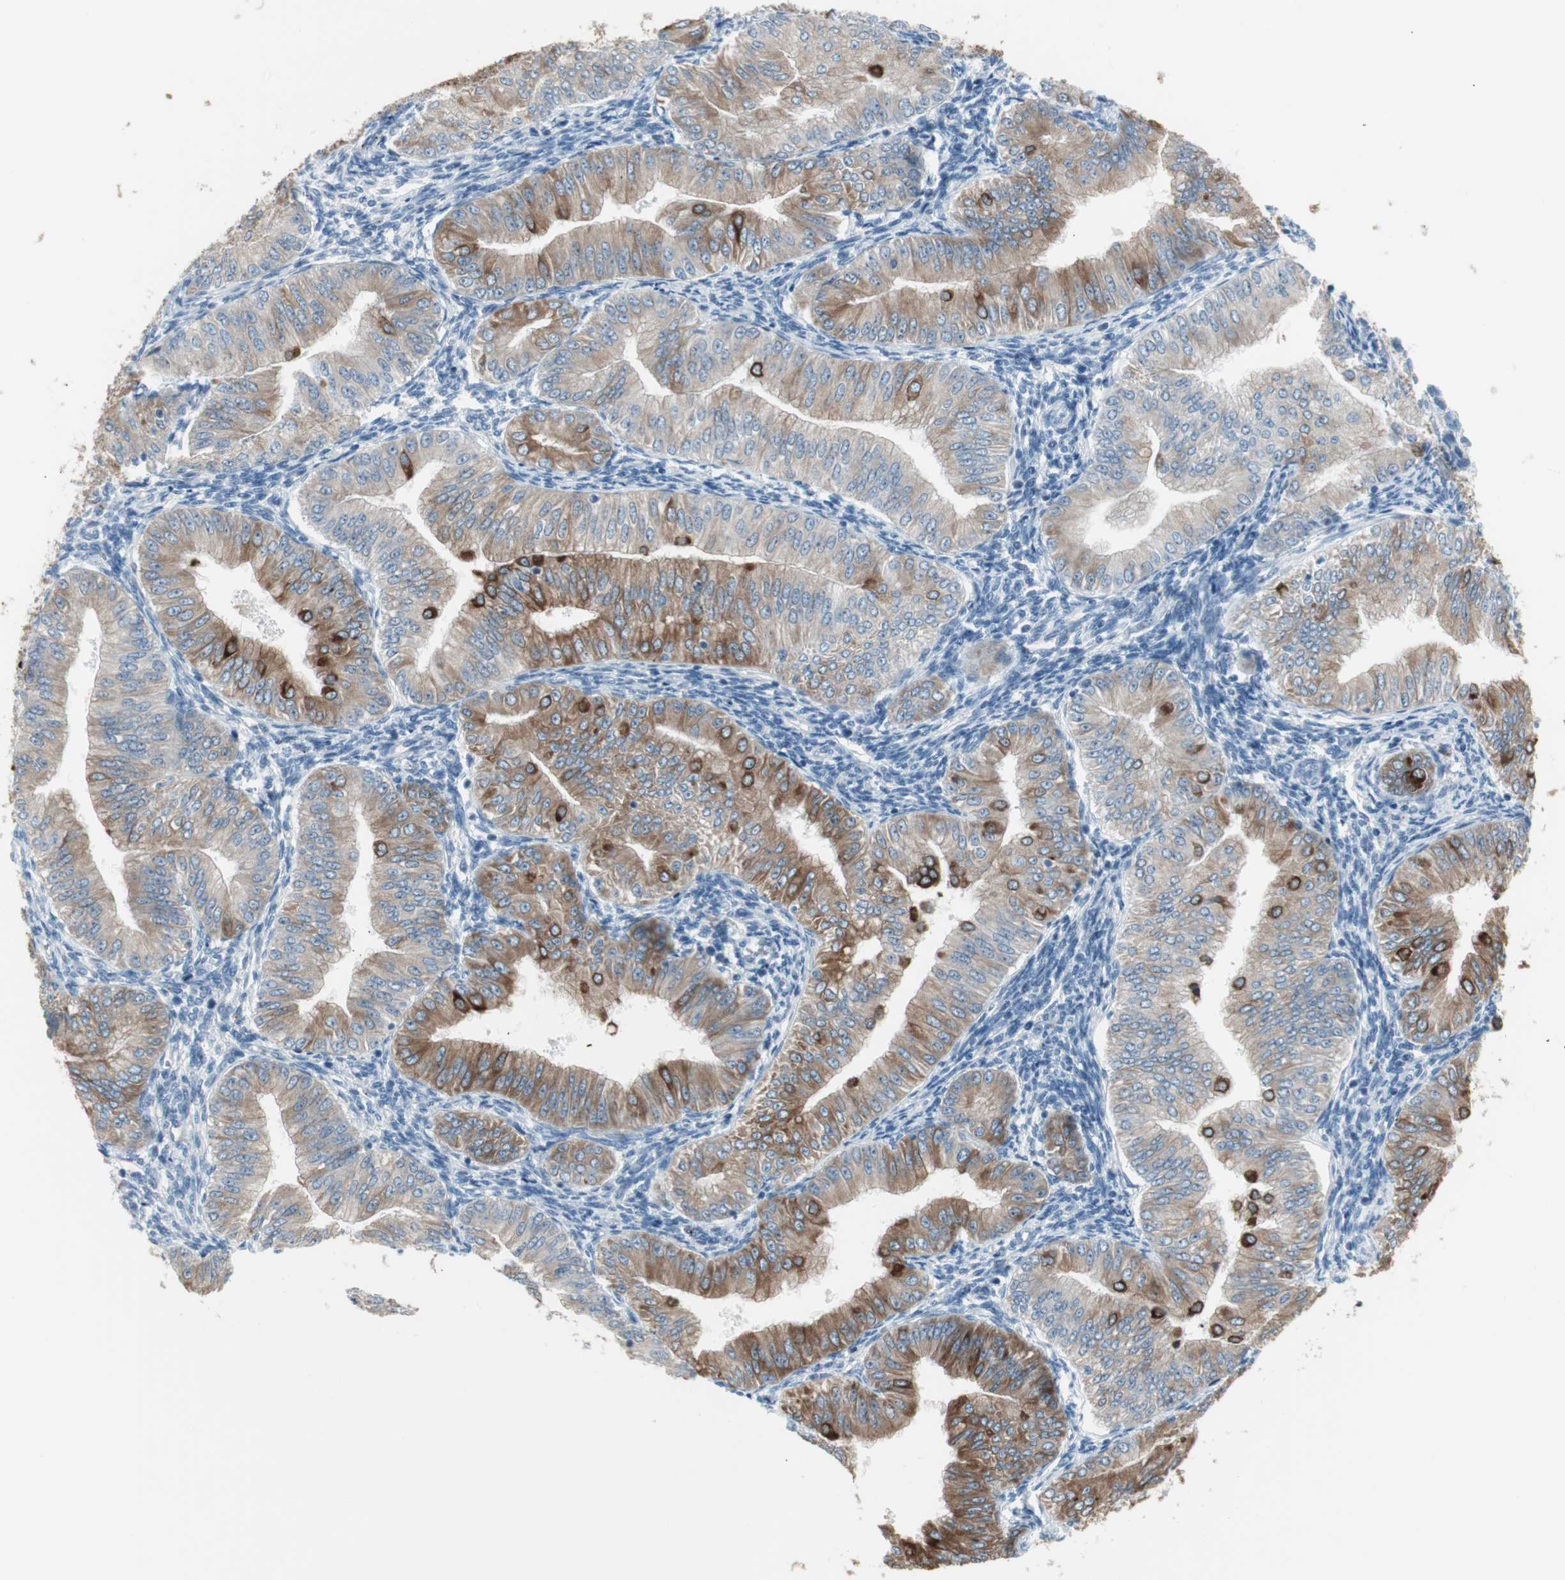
{"staining": {"intensity": "moderate", "quantity": ">75%", "location": "cytoplasmic/membranous"}, "tissue": "endometrial cancer", "cell_type": "Tumor cells", "image_type": "cancer", "snomed": [{"axis": "morphology", "description": "Normal tissue, NOS"}, {"axis": "morphology", "description": "Adenocarcinoma, NOS"}, {"axis": "topography", "description": "Endometrium"}], "caption": "Immunohistochemistry staining of endometrial adenocarcinoma, which demonstrates medium levels of moderate cytoplasmic/membranous expression in approximately >75% of tumor cells indicating moderate cytoplasmic/membranous protein positivity. The staining was performed using DAB (brown) for protein detection and nuclei were counterstained in hematoxylin (blue).", "gene": "AGR2", "patient": {"sex": "female", "age": 53}}